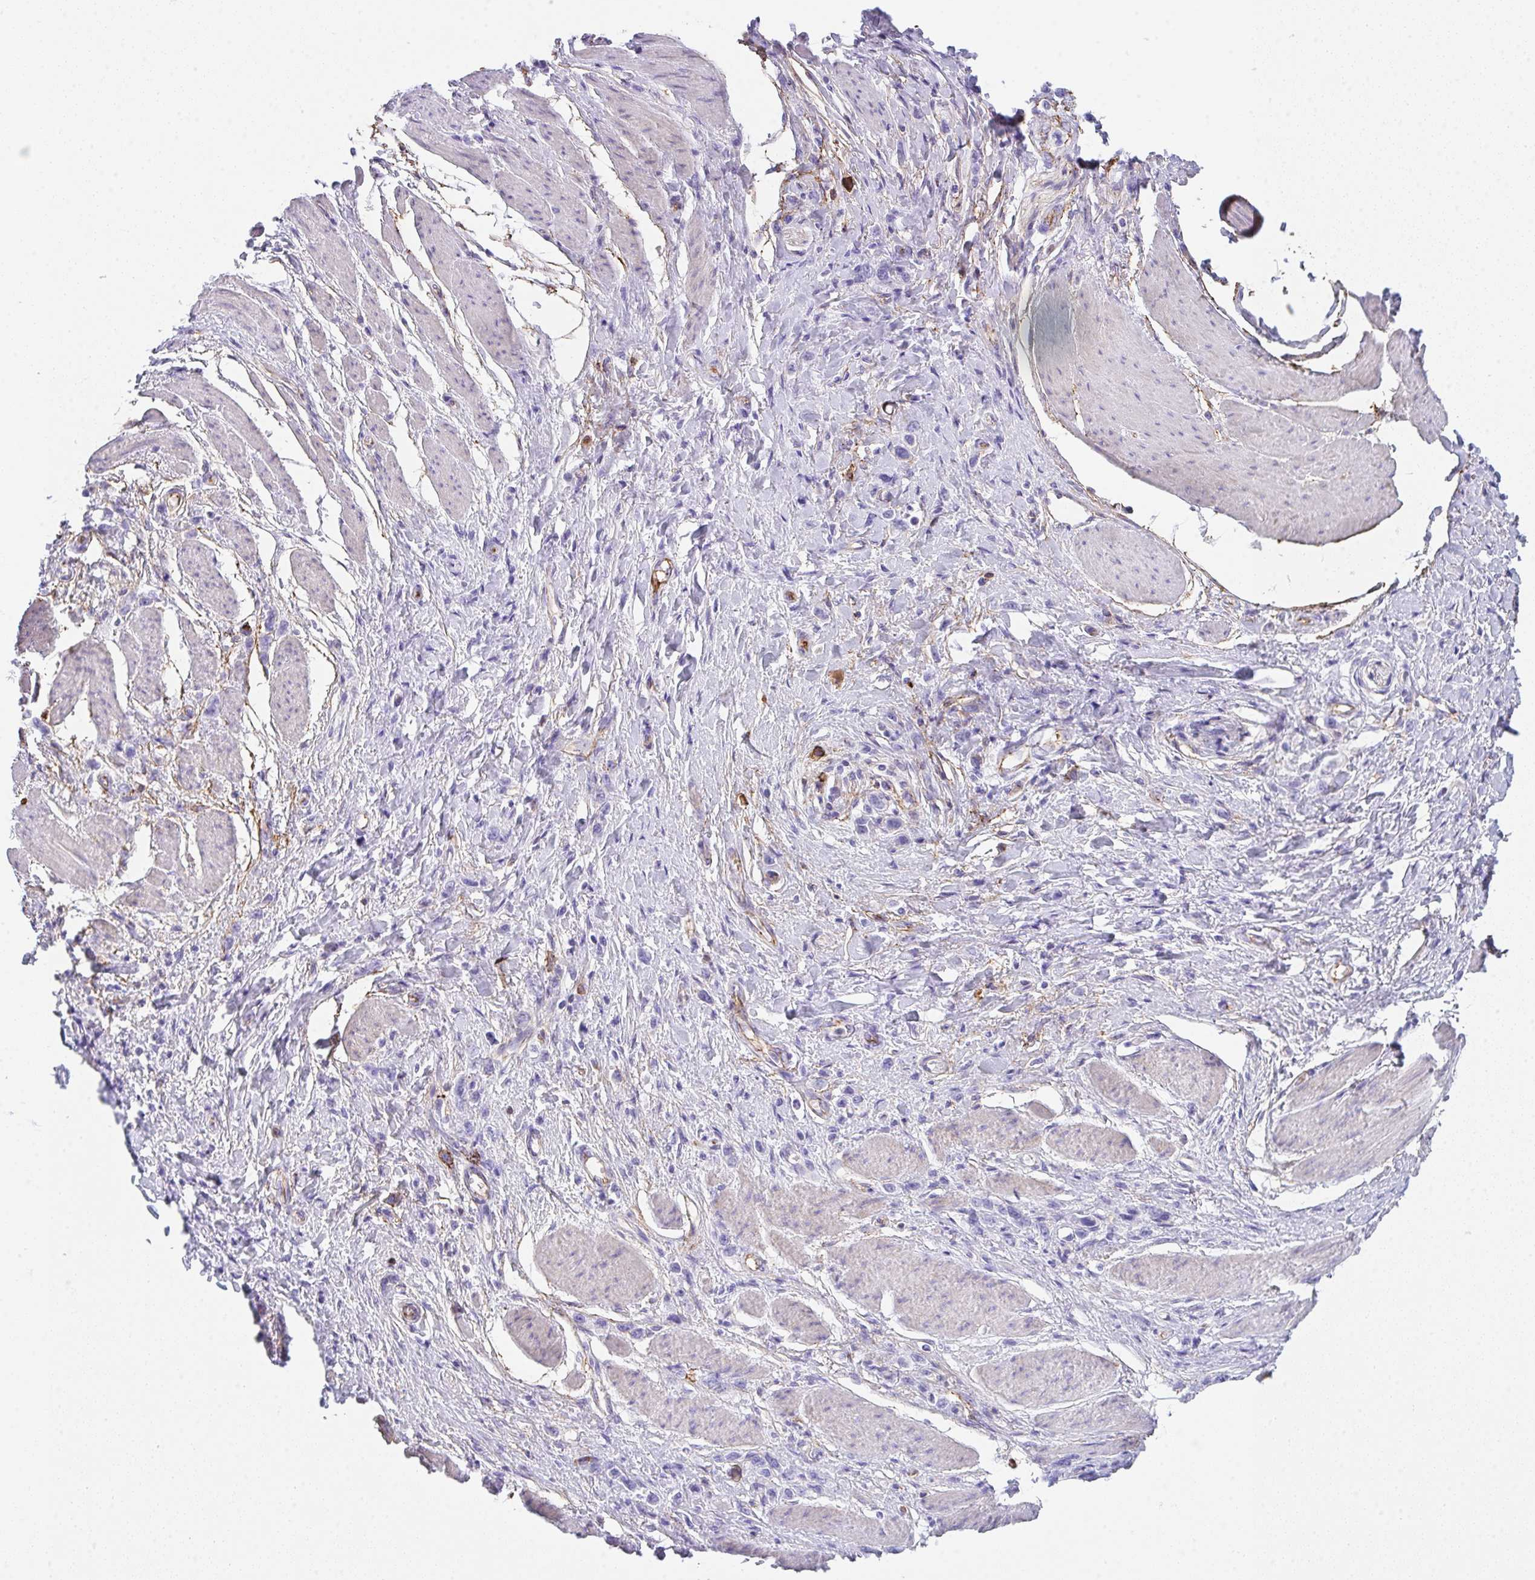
{"staining": {"intensity": "negative", "quantity": "none", "location": "none"}, "tissue": "stomach cancer", "cell_type": "Tumor cells", "image_type": "cancer", "snomed": [{"axis": "morphology", "description": "Adenocarcinoma, NOS"}, {"axis": "topography", "description": "Stomach"}], "caption": "IHC histopathology image of human stomach adenocarcinoma stained for a protein (brown), which displays no expression in tumor cells.", "gene": "DBN1", "patient": {"sex": "female", "age": 65}}